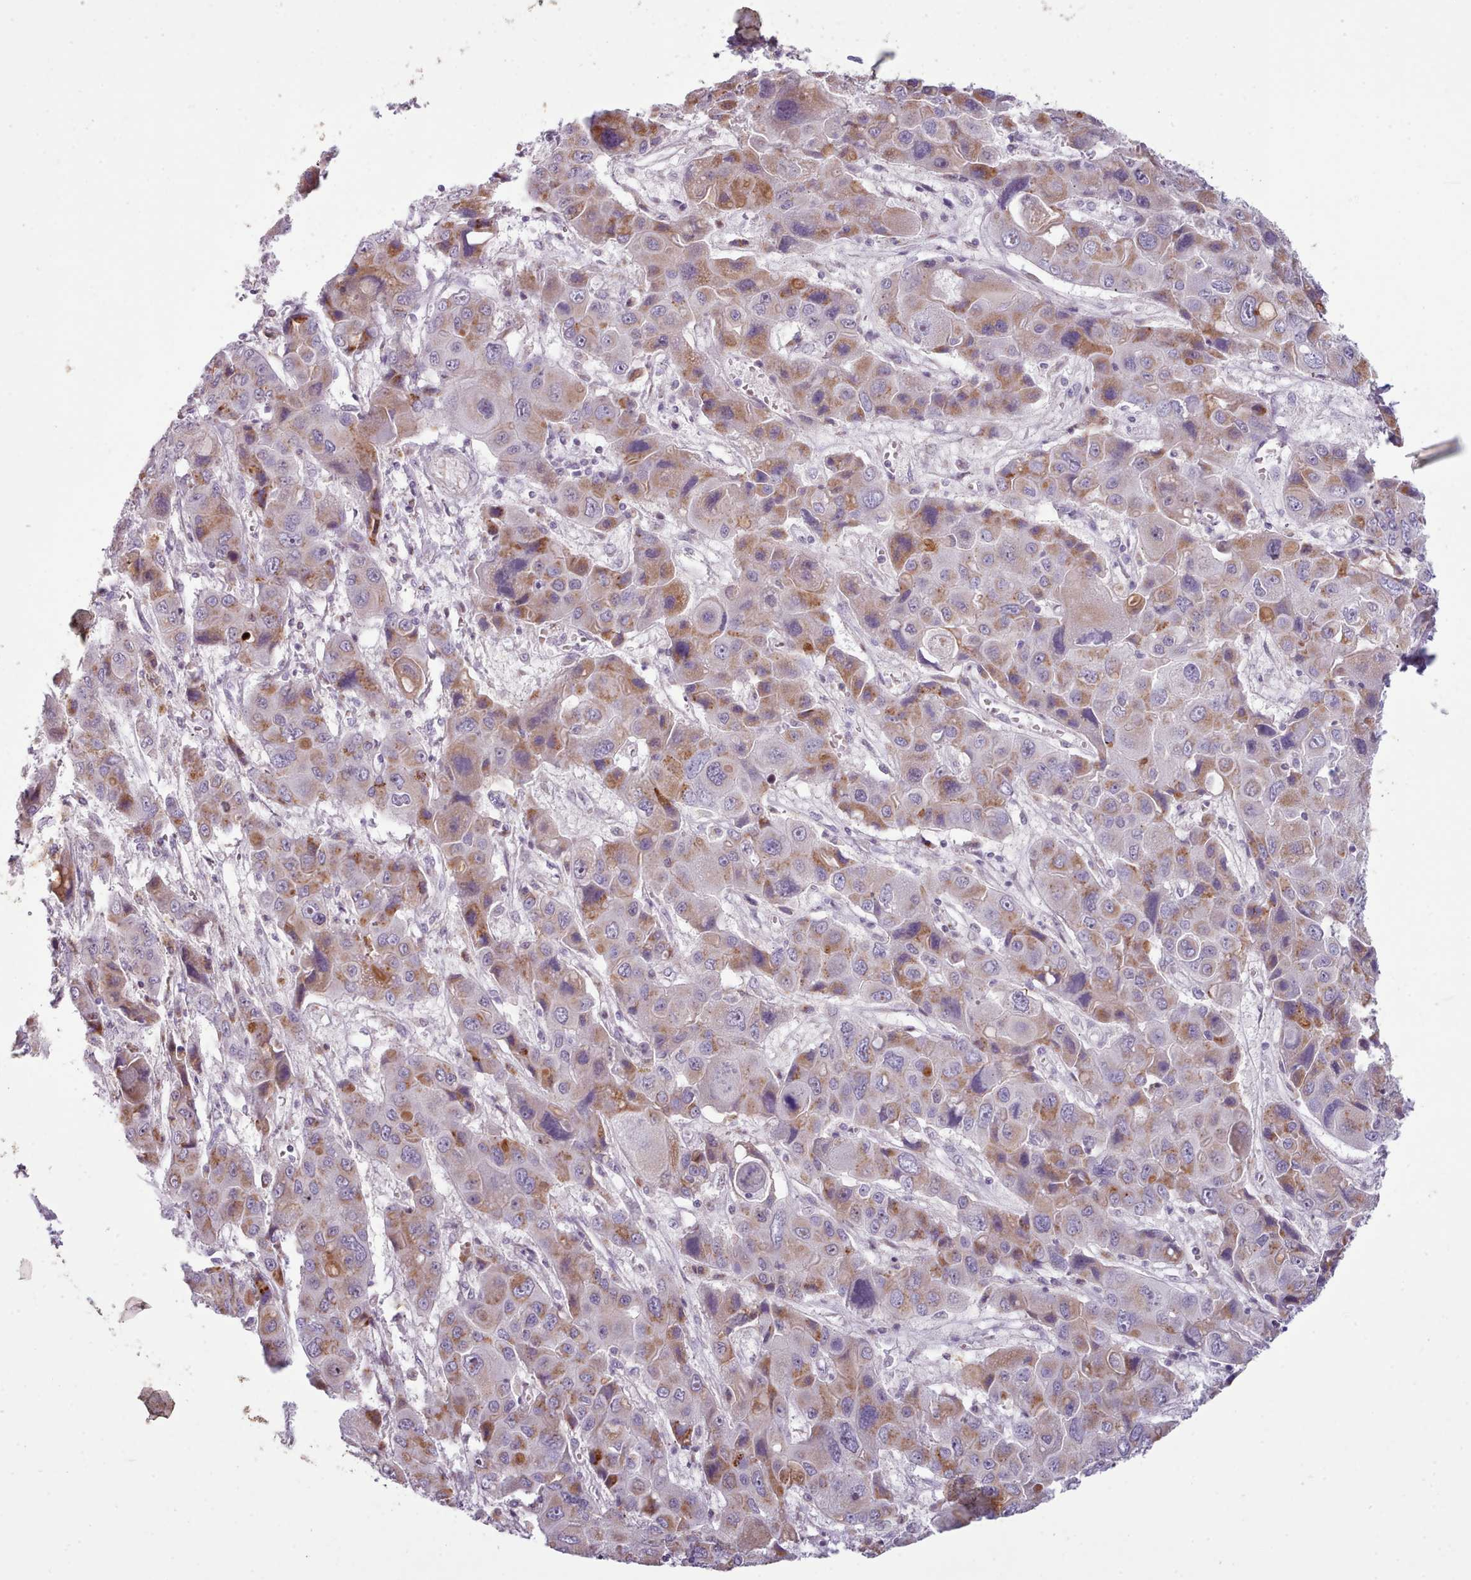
{"staining": {"intensity": "moderate", "quantity": "25%-75%", "location": "cytoplasmic/membranous"}, "tissue": "liver cancer", "cell_type": "Tumor cells", "image_type": "cancer", "snomed": [{"axis": "morphology", "description": "Cholangiocarcinoma"}, {"axis": "topography", "description": "Liver"}], "caption": "Liver cholangiocarcinoma stained for a protein (brown) displays moderate cytoplasmic/membranous positive expression in approximately 25%-75% of tumor cells.", "gene": "SLC52A3", "patient": {"sex": "male", "age": 67}}